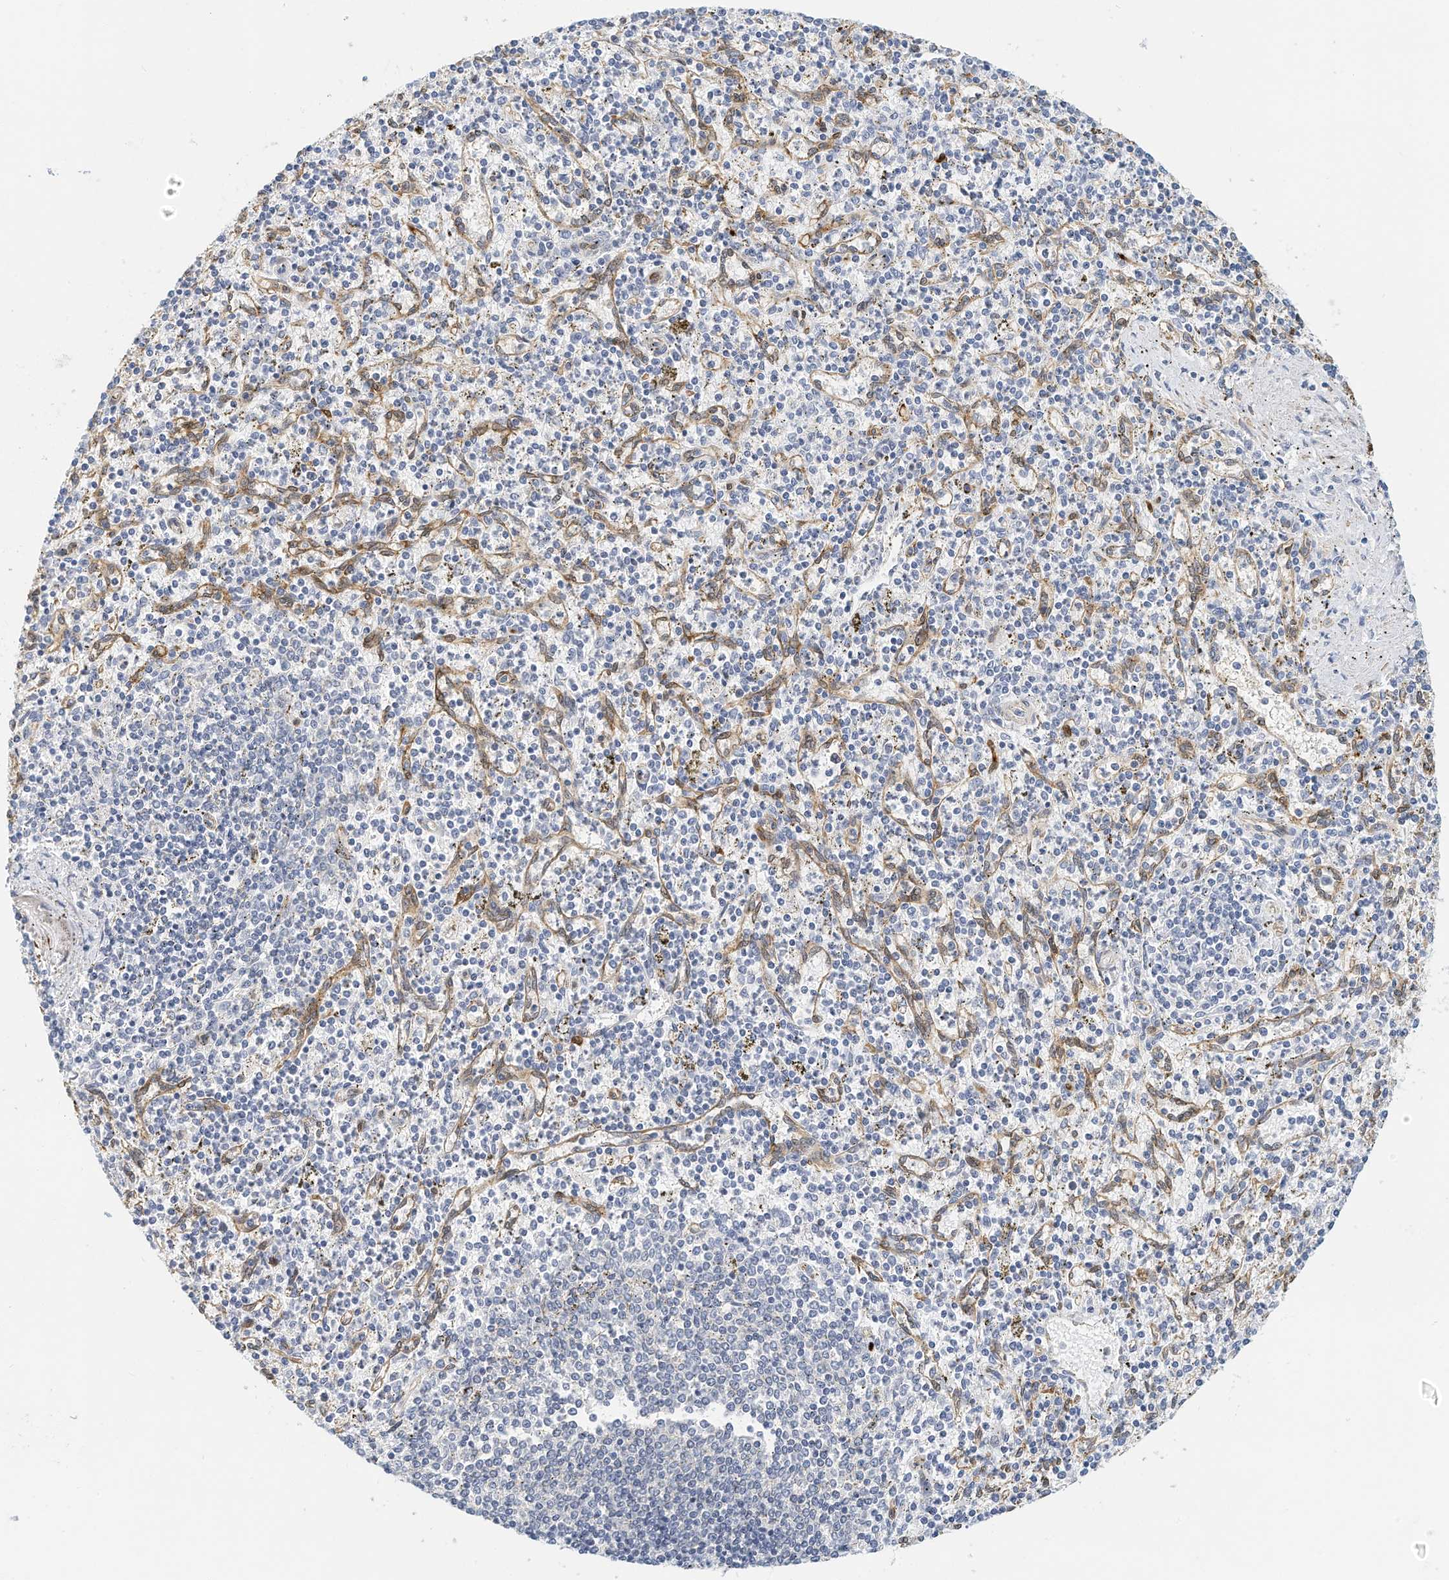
{"staining": {"intensity": "negative", "quantity": "none", "location": "none"}, "tissue": "spleen", "cell_type": "Cells in red pulp", "image_type": "normal", "snomed": [{"axis": "morphology", "description": "Normal tissue, NOS"}, {"axis": "topography", "description": "Spleen"}], "caption": "Protein analysis of unremarkable spleen reveals no significant expression in cells in red pulp.", "gene": "ARHGAP28", "patient": {"sex": "male", "age": 72}}